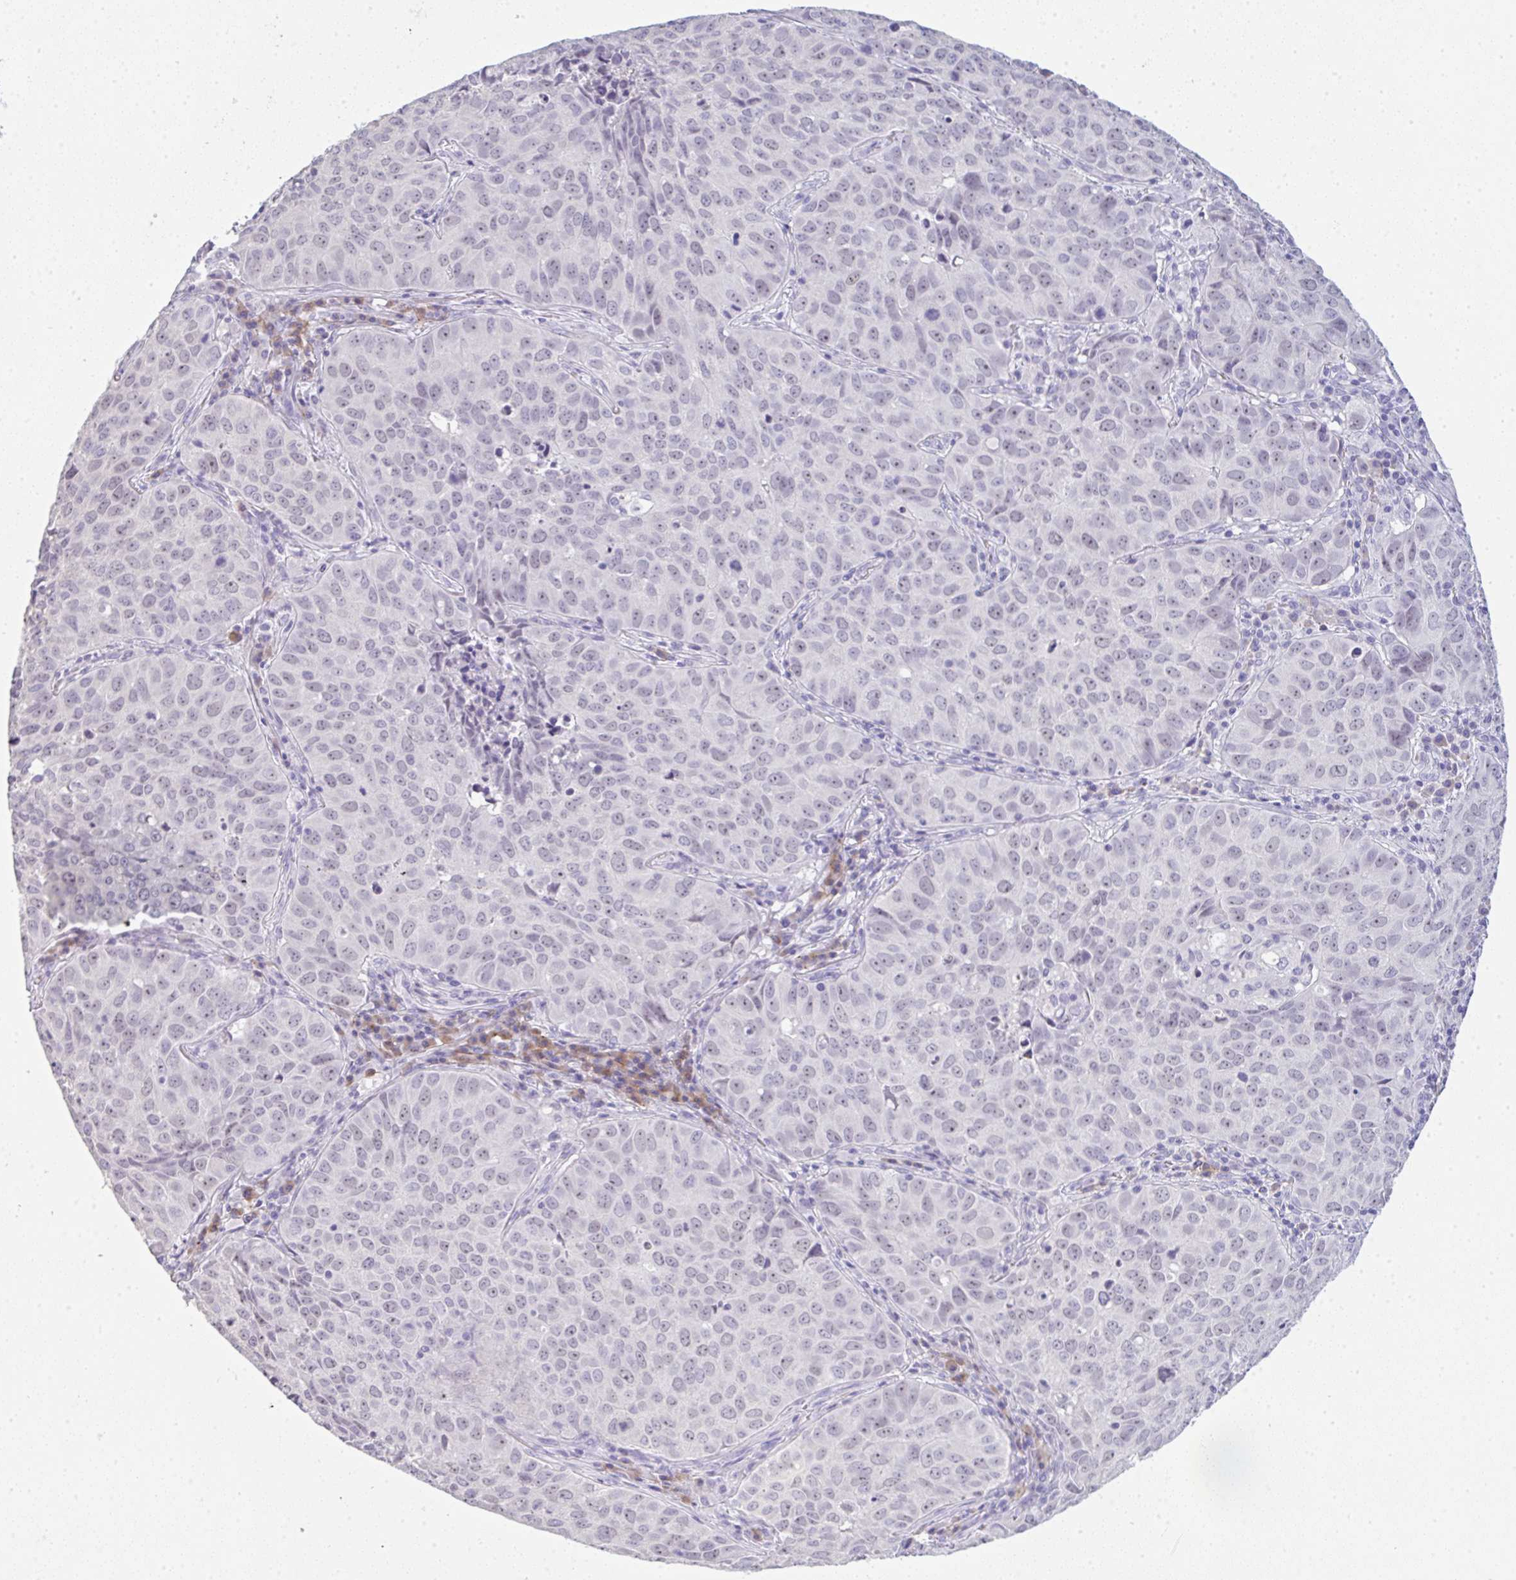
{"staining": {"intensity": "weak", "quantity": ">75%", "location": "nuclear"}, "tissue": "lung cancer", "cell_type": "Tumor cells", "image_type": "cancer", "snomed": [{"axis": "morphology", "description": "Adenocarcinoma, NOS"}, {"axis": "topography", "description": "Lung"}], "caption": "Brown immunohistochemical staining in lung cancer exhibits weak nuclear positivity in approximately >75% of tumor cells.", "gene": "LPAR4", "patient": {"sex": "female", "age": 50}}